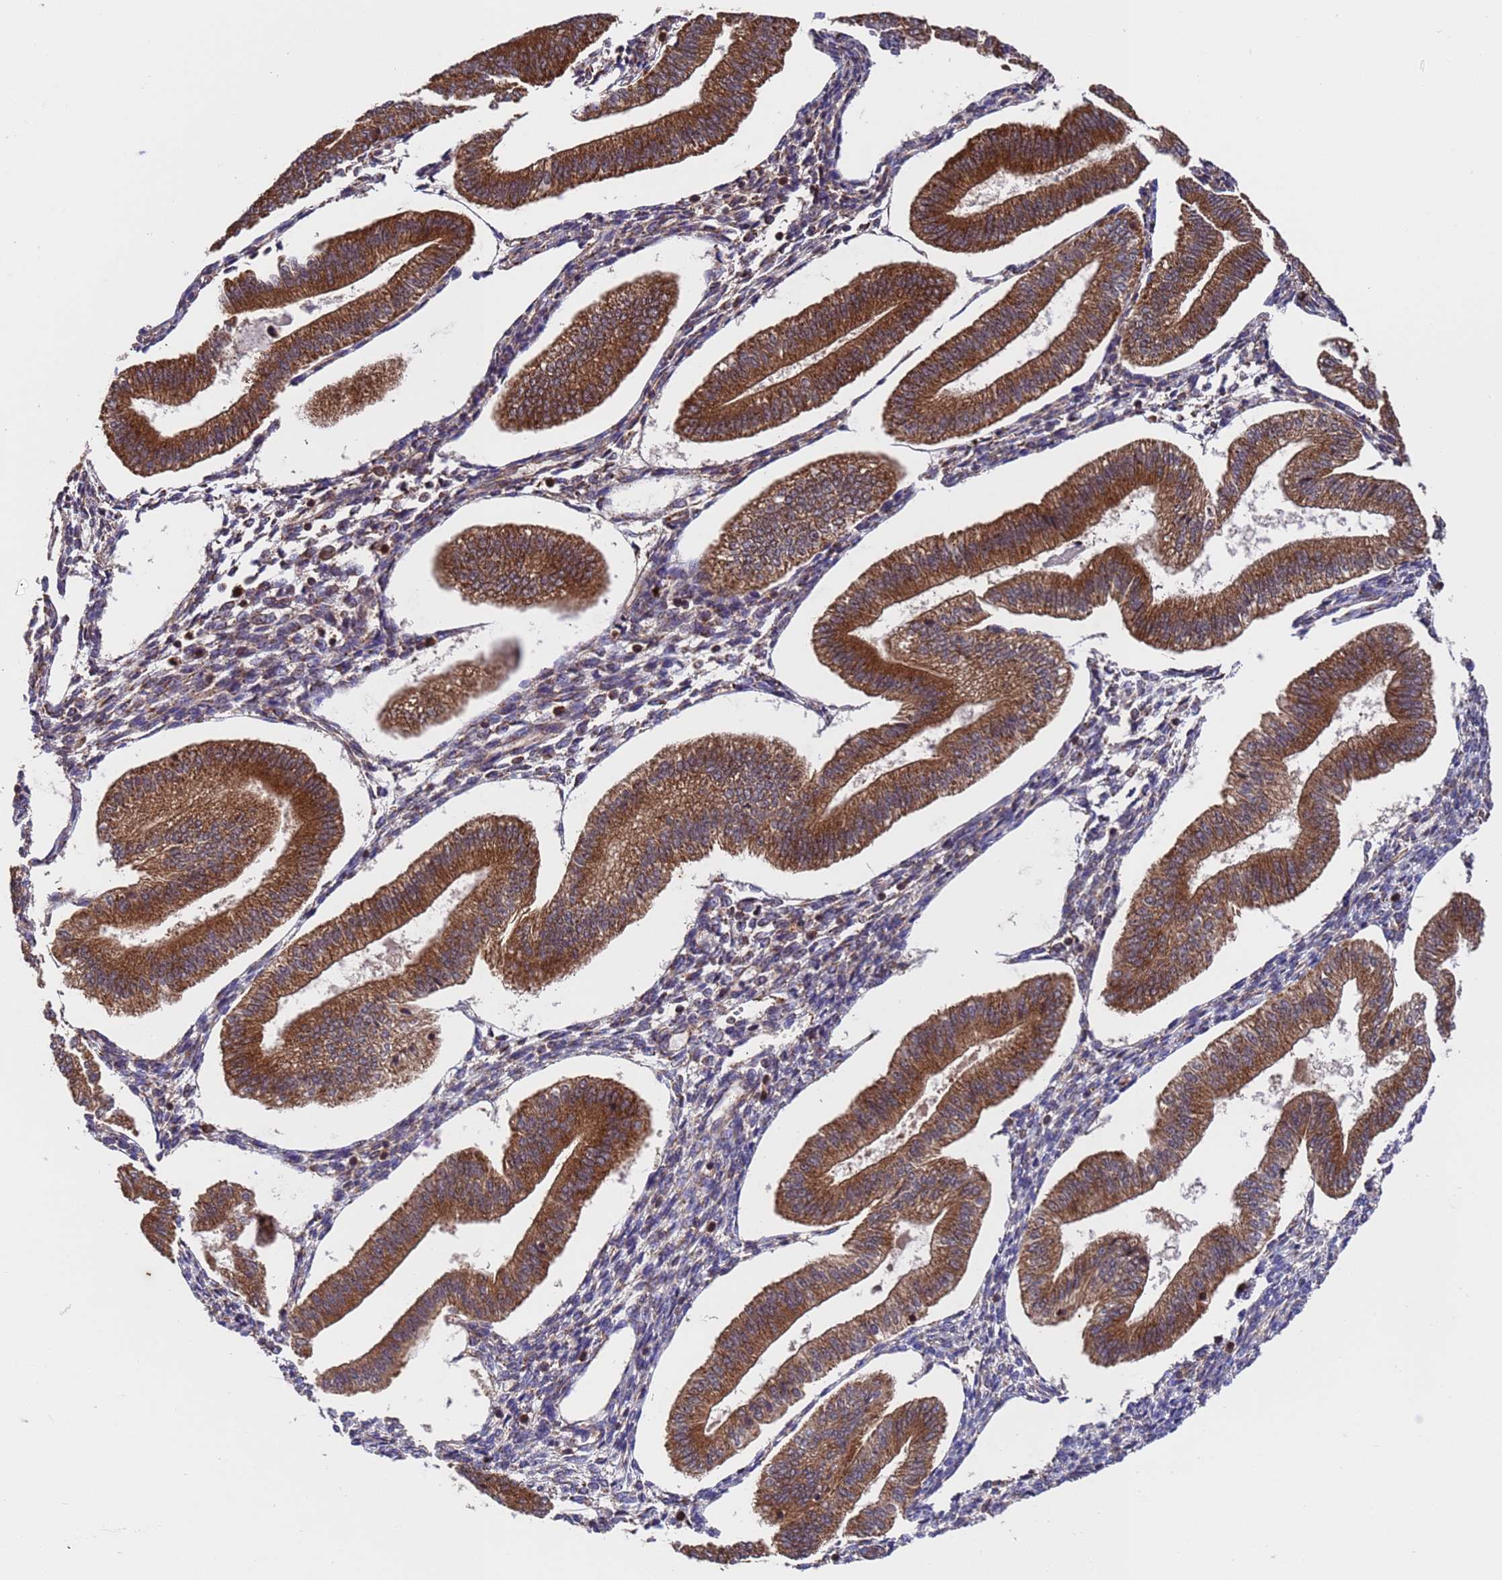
{"staining": {"intensity": "weak", "quantity": "25%-75%", "location": "cytoplasmic/membranous"}, "tissue": "endometrium", "cell_type": "Cells in endometrial stroma", "image_type": "normal", "snomed": [{"axis": "morphology", "description": "Normal tissue, NOS"}, {"axis": "topography", "description": "Endometrium"}], "caption": "Immunohistochemistry (IHC) micrograph of benign endometrium stained for a protein (brown), which reveals low levels of weak cytoplasmic/membranous positivity in approximately 25%-75% of cells in endometrial stroma.", "gene": "TSR3", "patient": {"sex": "female", "age": 34}}